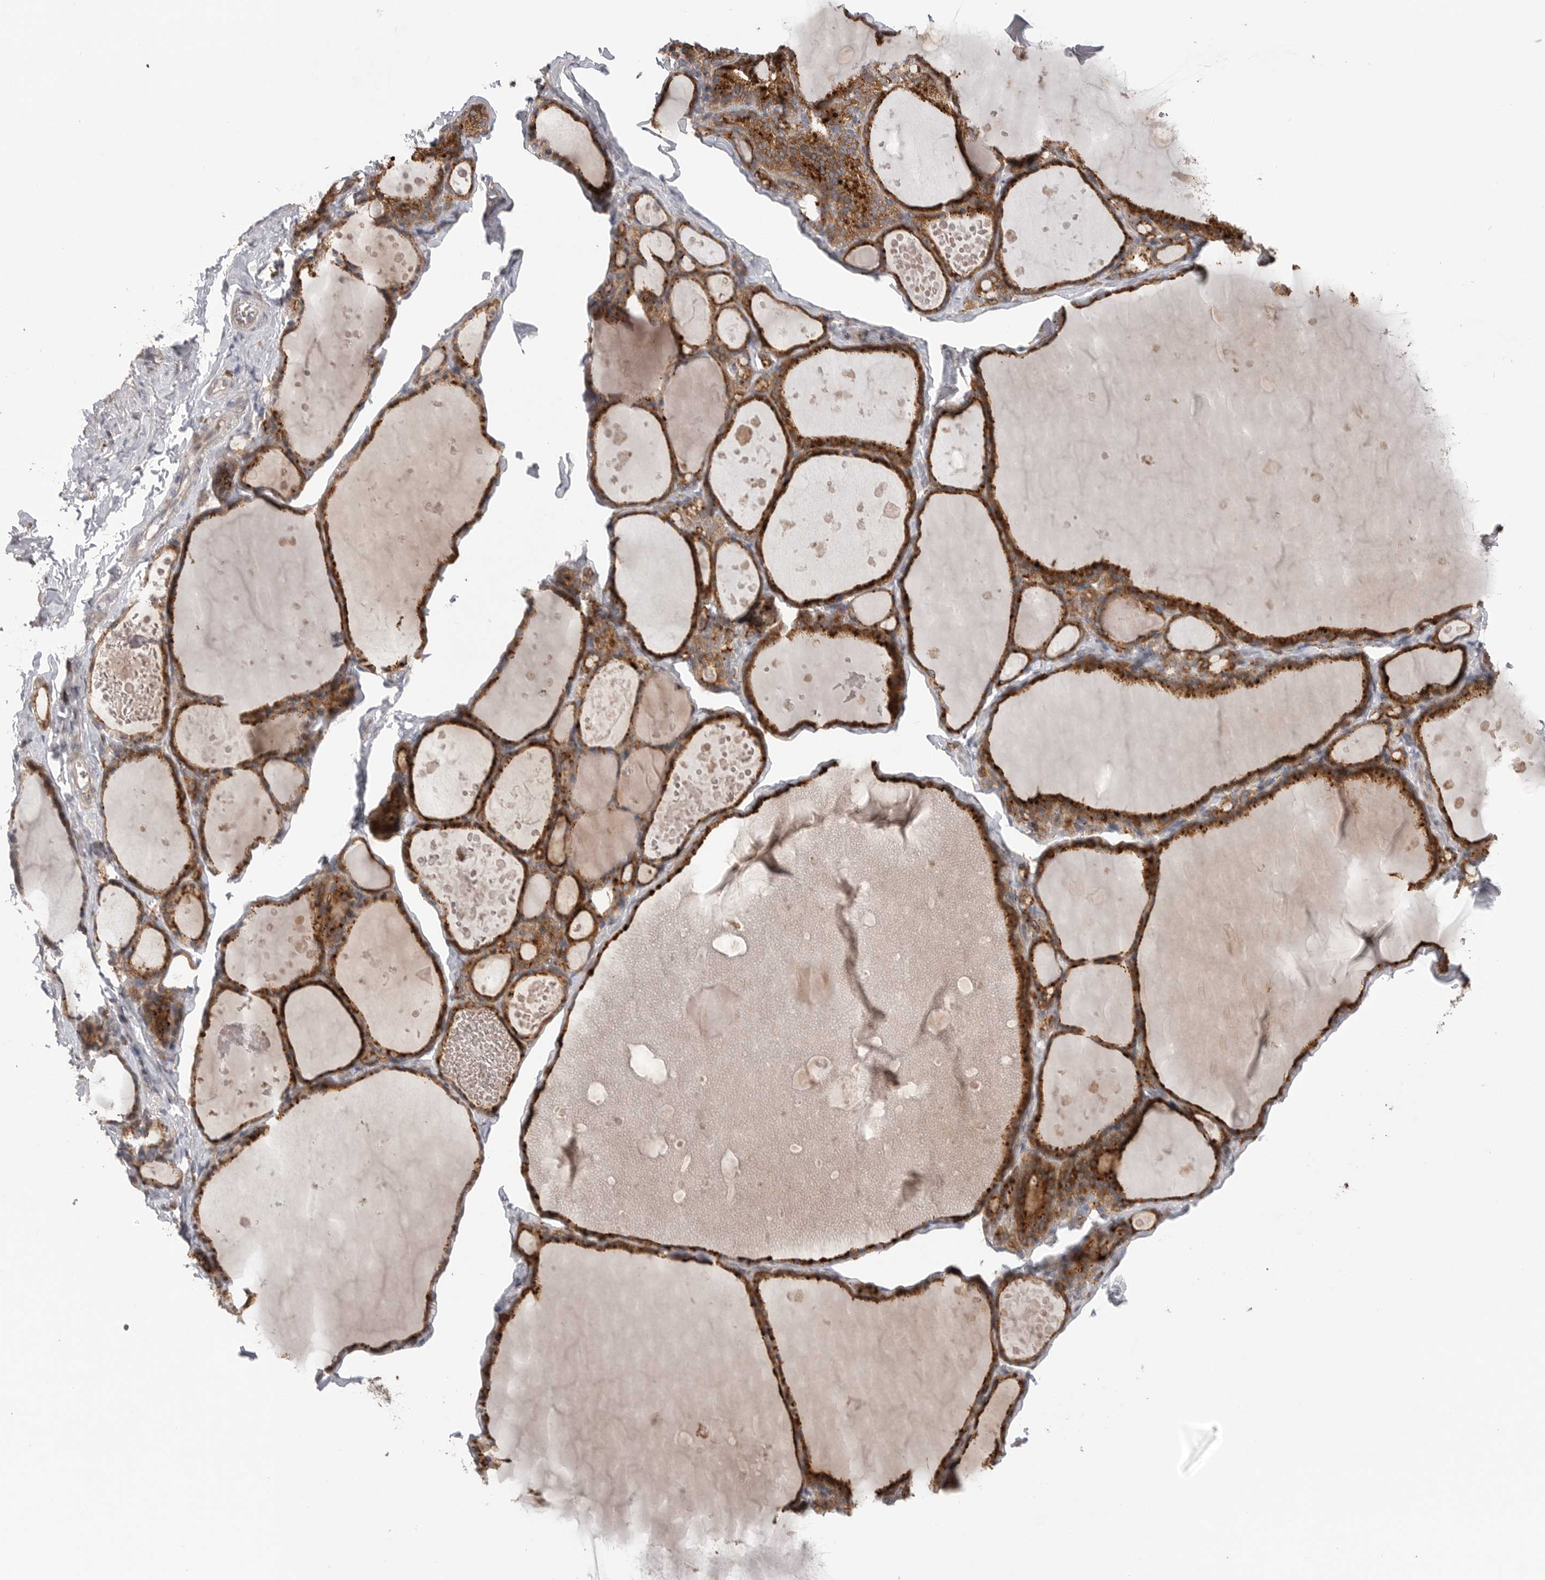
{"staining": {"intensity": "strong", "quantity": ">75%", "location": "cytoplasmic/membranous"}, "tissue": "thyroid gland", "cell_type": "Glandular cells", "image_type": "normal", "snomed": [{"axis": "morphology", "description": "Normal tissue, NOS"}, {"axis": "topography", "description": "Thyroid gland"}], "caption": "Protein expression analysis of benign thyroid gland shows strong cytoplasmic/membranous positivity in approximately >75% of glandular cells.", "gene": "GALNS", "patient": {"sex": "male", "age": 56}}